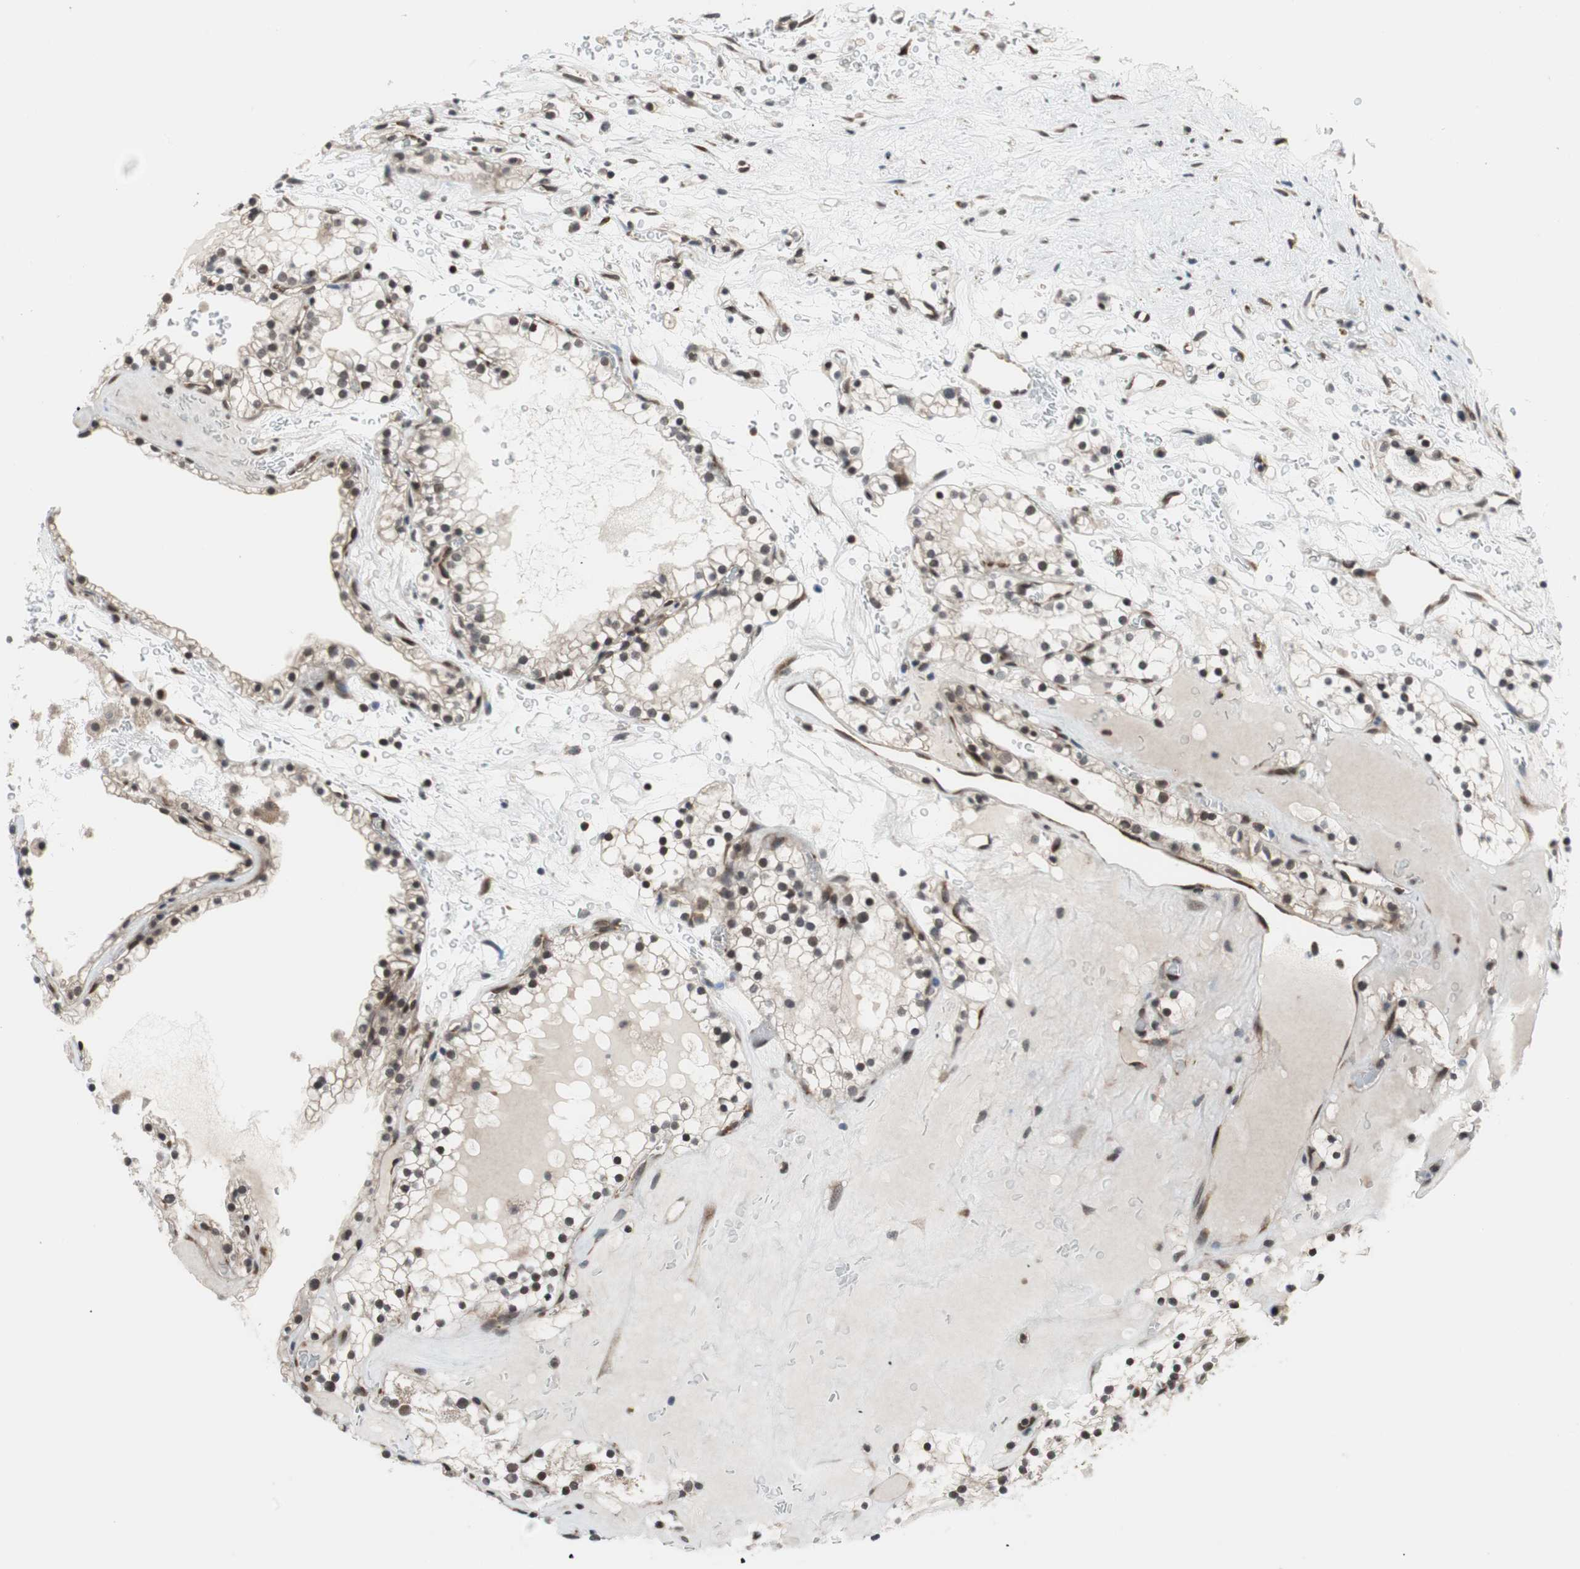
{"staining": {"intensity": "weak", "quantity": "<25%", "location": "cytoplasmic/membranous"}, "tissue": "renal cancer", "cell_type": "Tumor cells", "image_type": "cancer", "snomed": [{"axis": "morphology", "description": "Adenocarcinoma, NOS"}, {"axis": "topography", "description": "Kidney"}], "caption": "DAB (3,3'-diaminobenzidine) immunohistochemical staining of renal adenocarcinoma displays no significant staining in tumor cells. (Stains: DAB immunohistochemistry (IHC) with hematoxylin counter stain, Microscopy: brightfield microscopy at high magnification).", "gene": "ZNF512B", "patient": {"sex": "female", "age": 41}}